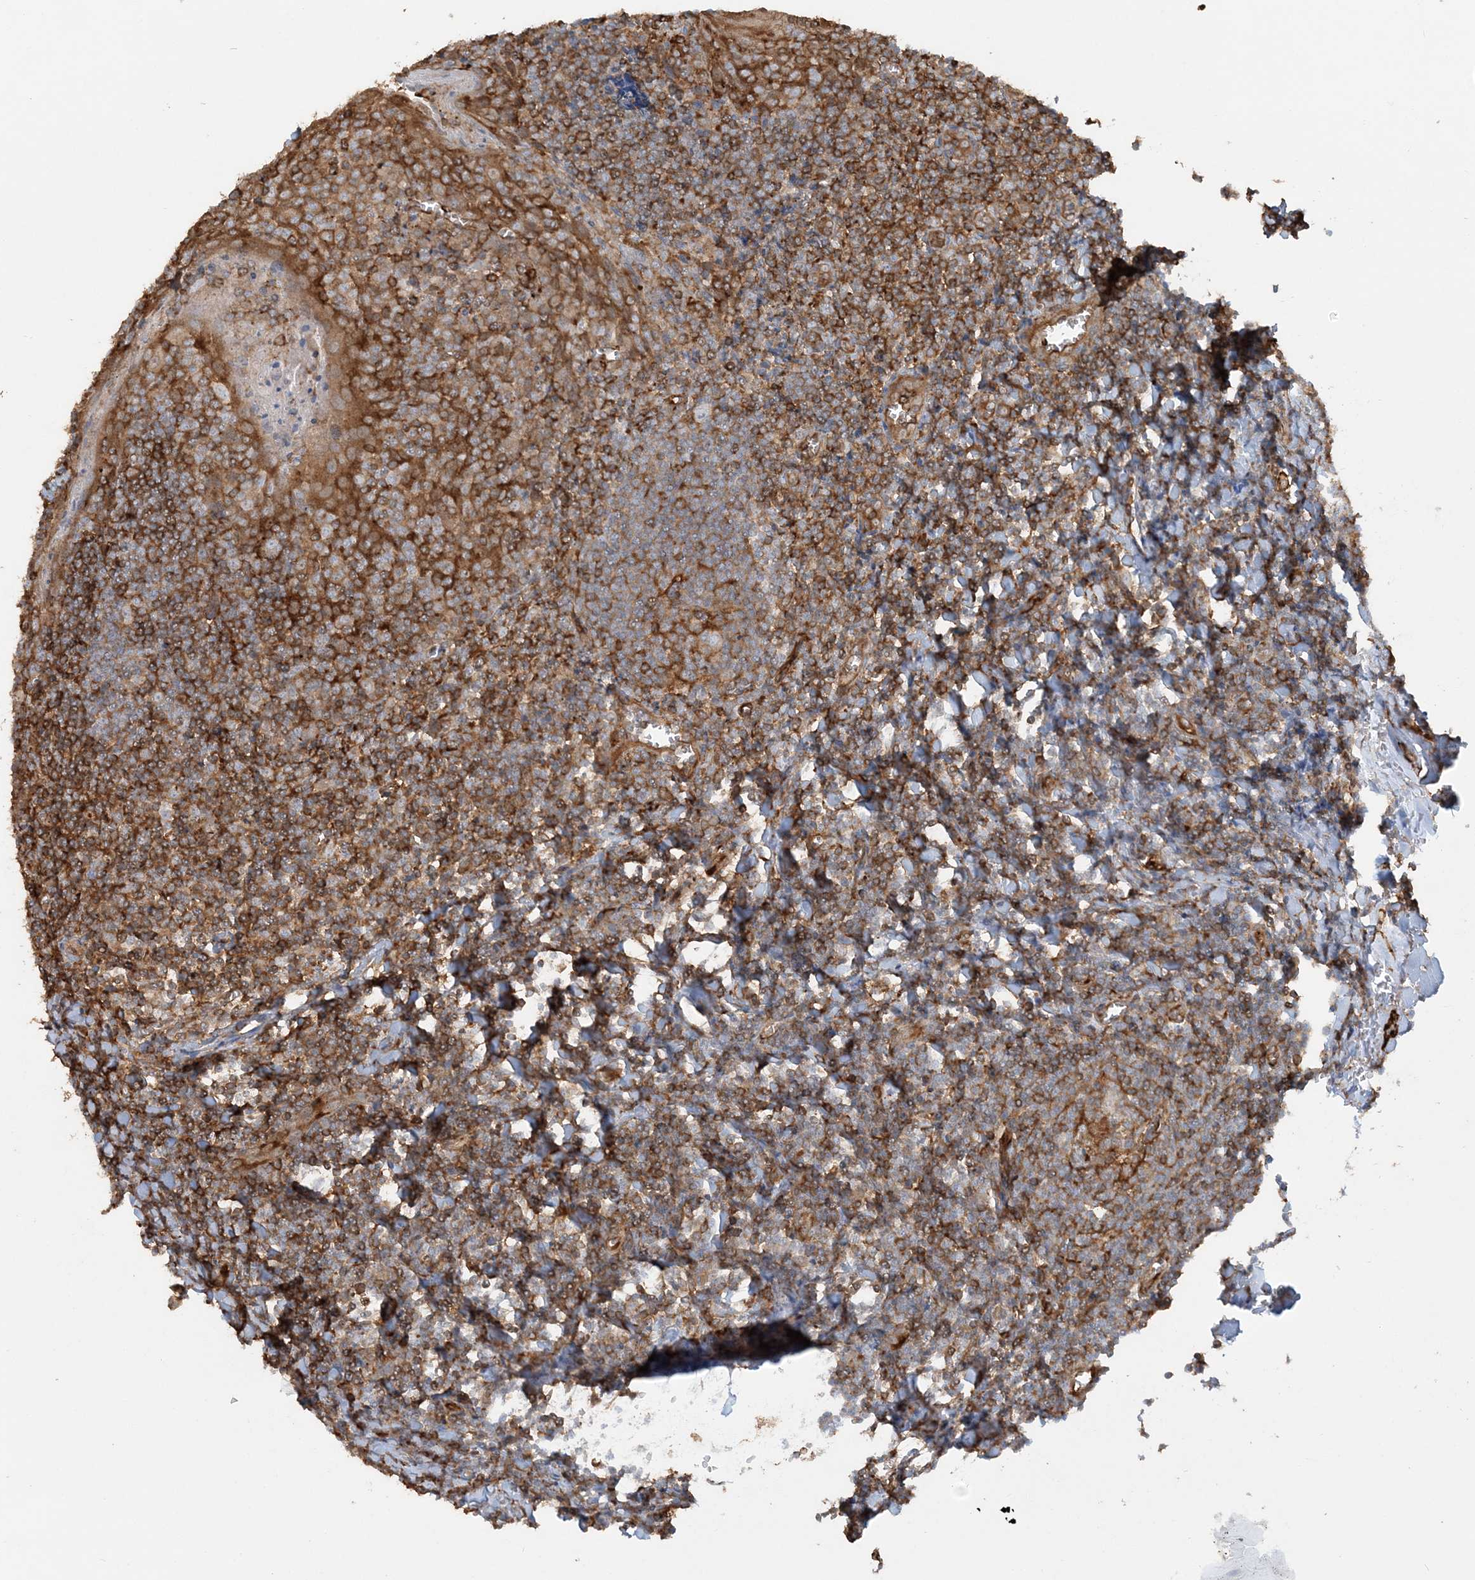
{"staining": {"intensity": "strong", "quantity": ">75%", "location": "cytoplasmic/membranous"}, "tissue": "tonsil", "cell_type": "Germinal center cells", "image_type": "normal", "snomed": [{"axis": "morphology", "description": "Normal tissue, NOS"}, {"axis": "topography", "description": "Tonsil"}], "caption": "An IHC micrograph of normal tissue is shown. Protein staining in brown highlights strong cytoplasmic/membranous positivity in tonsil within germinal center cells.", "gene": "DSTN", "patient": {"sex": "male", "age": 27}}